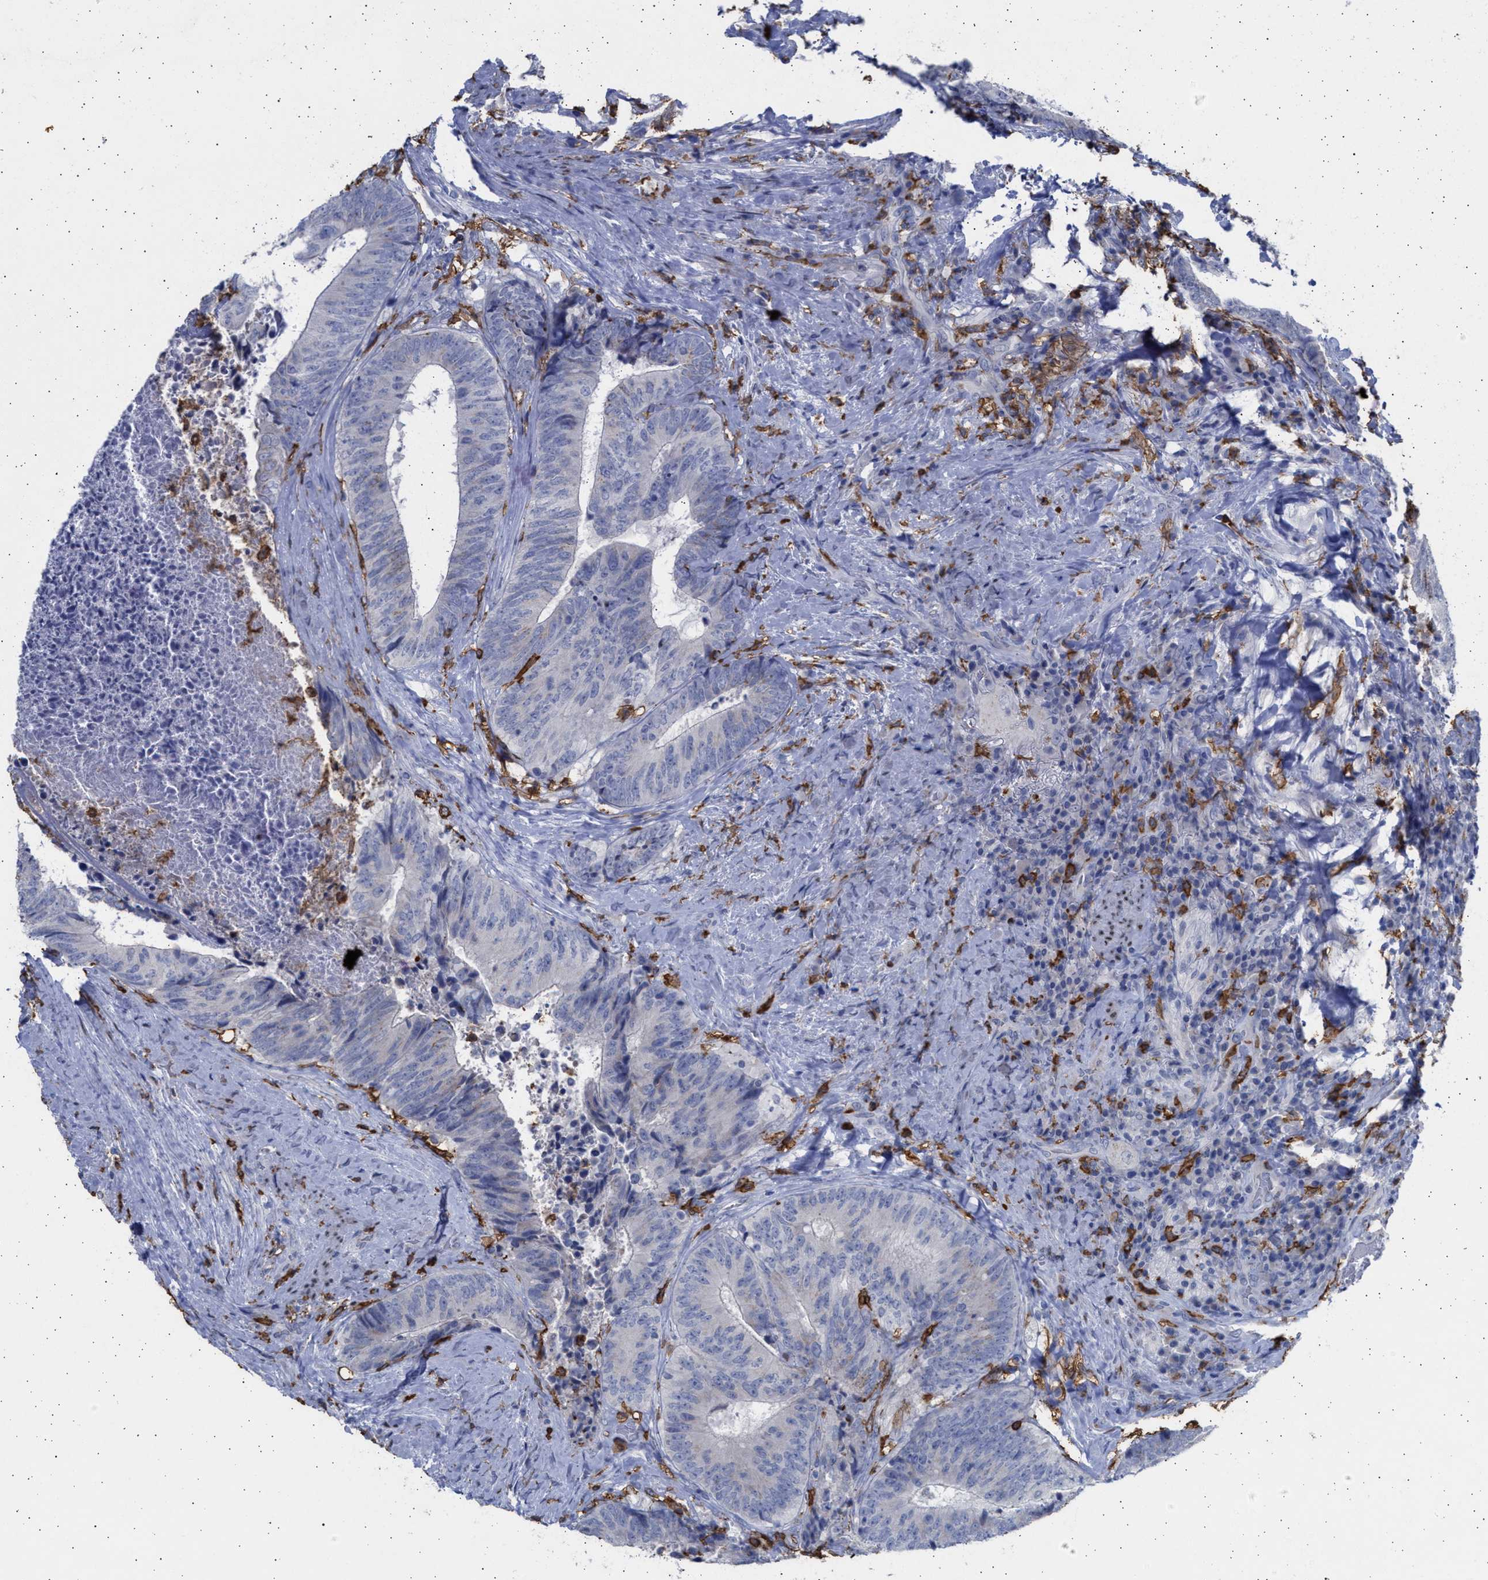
{"staining": {"intensity": "negative", "quantity": "none", "location": "none"}, "tissue": "colorectal cancer", "cell_type": "Tumor cells", "image_type": "cancer", "snomed": [{"axis": "morphology", "description": "Adenocarcinoma, NOS"}, {"axis": "topography", "description": "Rectum"}], "caption": "Tumor cells are negative for protein expression in human colorectal cancer (adenocarcinoma).", "gene": "FCER1A", "patient": {"sex": "male", "age": 72}}